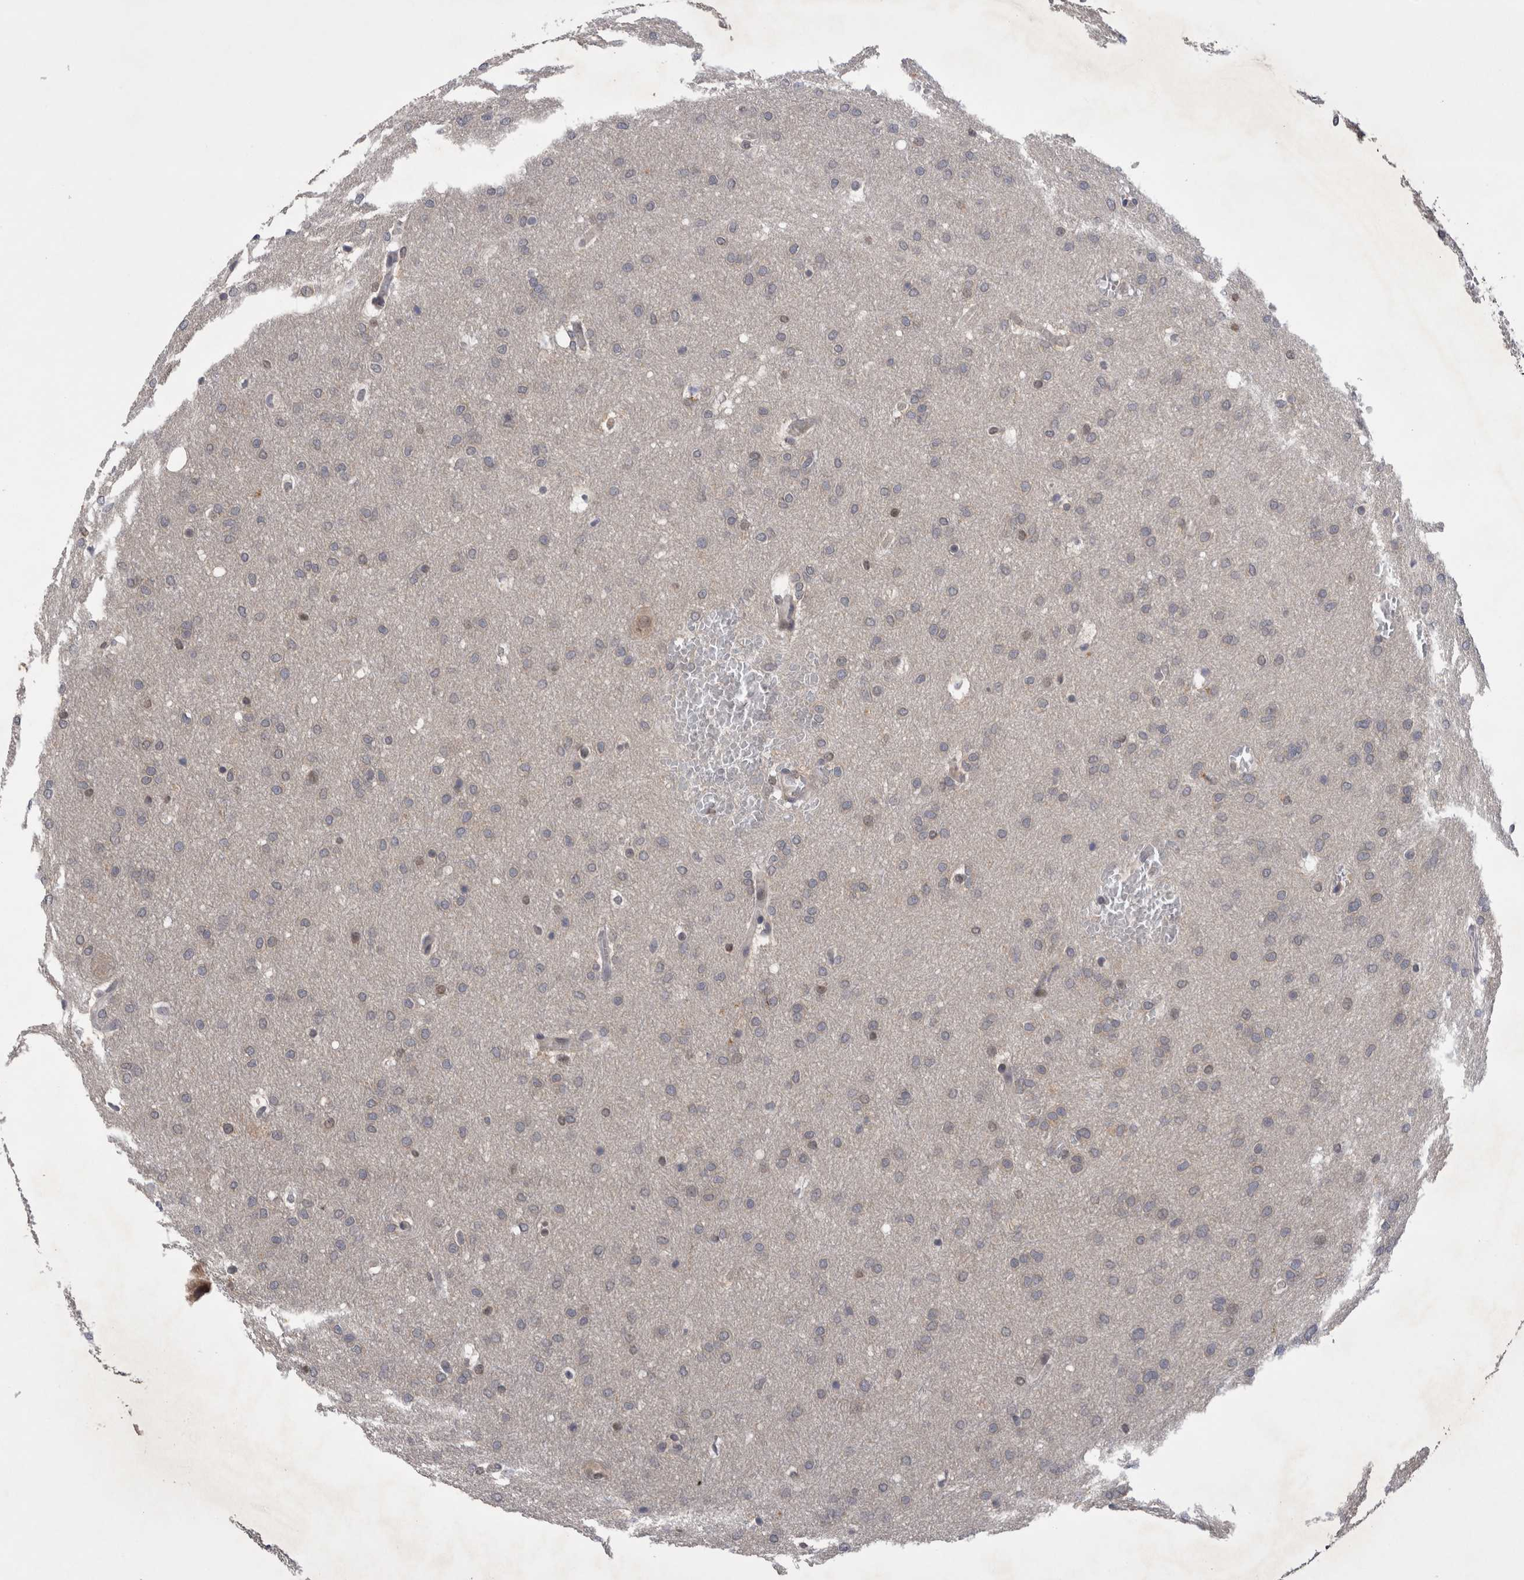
{"staining": {"intensity": "weak", "quantity": "<25%", "location": "nuclear"}, "tissue": "glioma", "cell_type": "Tumor cells", "image_type": "cancer", "snomed": [{"axis": "morphology", "description": "Glioma, malignant, Low grade"}, {"axis": "topography", "description": "Brain"}], "caption": "An immunohistochemistry (IHC) micrograph of glioma is shown. There is no staining in tumor cells of glioma. (Stains: DAB (3,3'-diaminobenzidine) IHC with hematoxylin counter stain, Microscopy: brightfield microscopy at high magnification).", "gene": "NFATC2", "patient": {"sex": "female", "age": 37}}